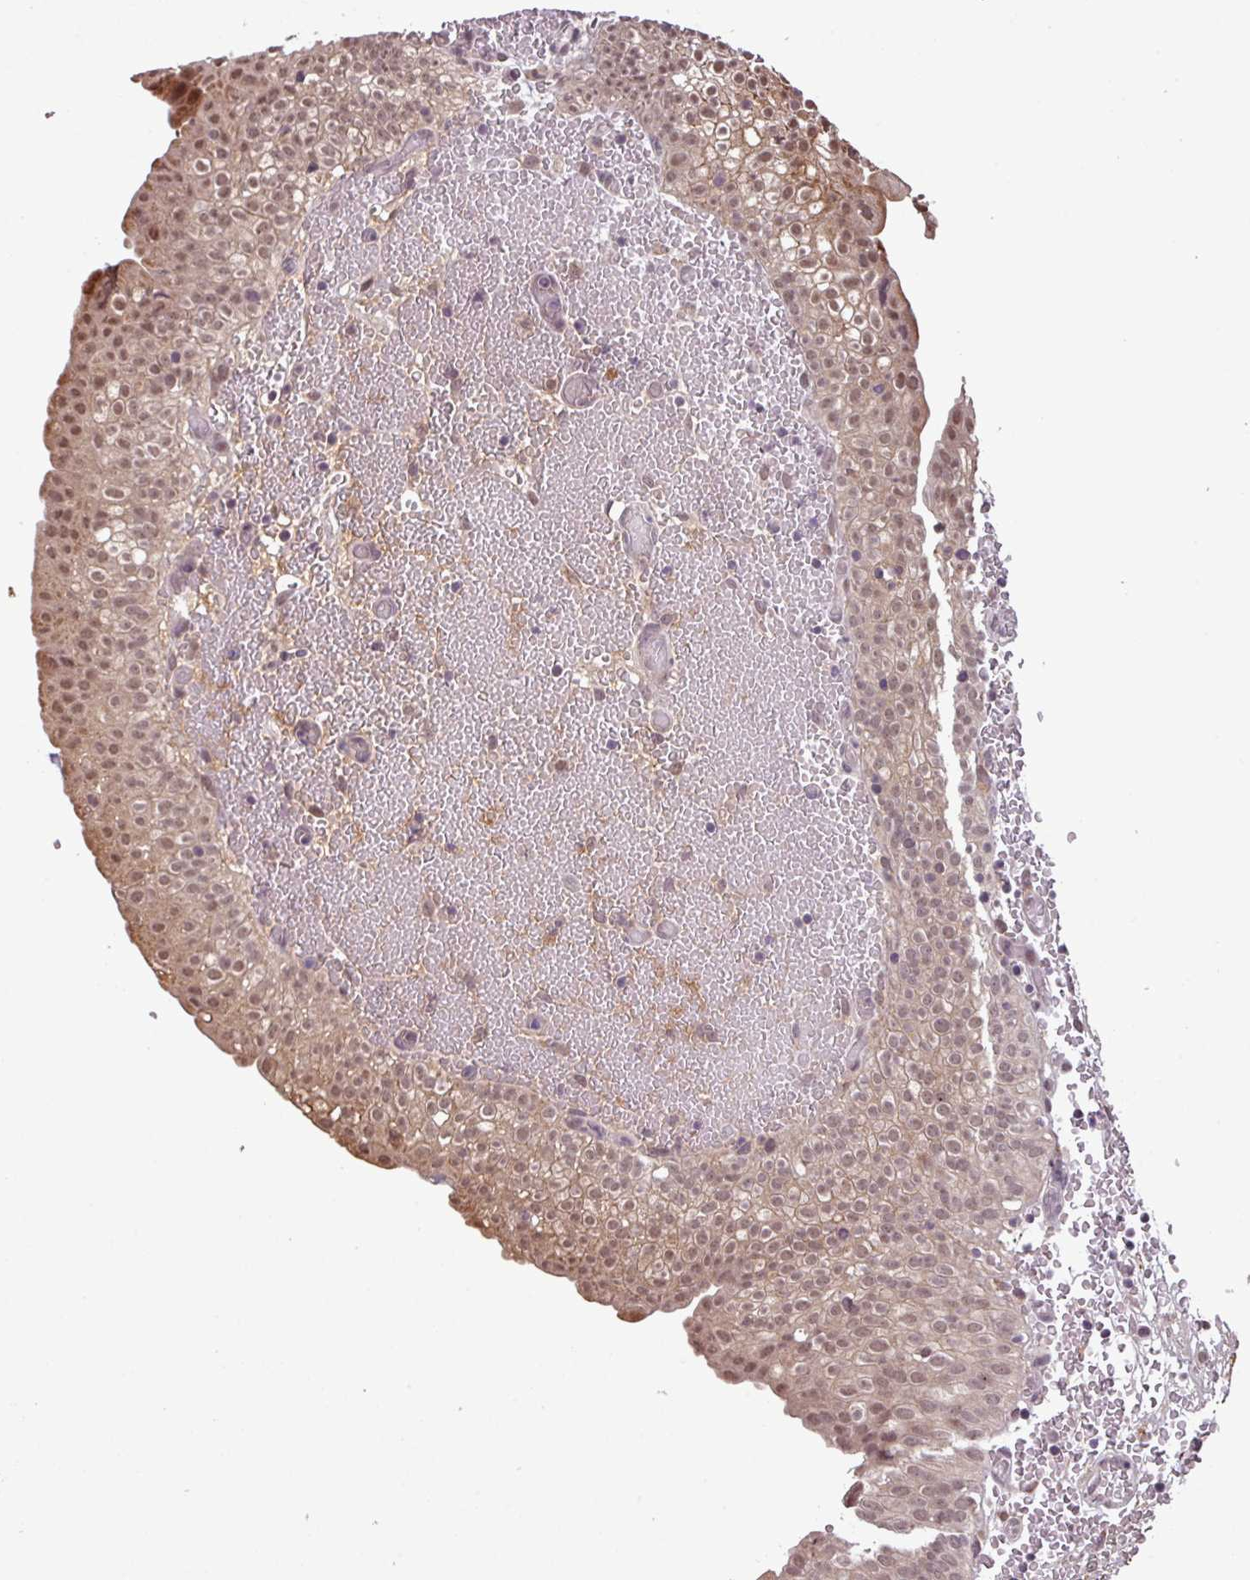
{"staining": {"intensity": "moderate", "quantity": "25%-75%", "location": "nuclear"}, "tissue": "urinary bladder", "cell_type": "Urothelial cells", "image_type": "normal", "snomed": [{"axis": "morphology", "description": "Normal tissue, NOS"}, {"axis": "topography", "description": "Urinary bladder"}], "caption": "Immunohistochemical staining of benign urinary bladder demonstrates moderate nuclear protein expression in approximately 25%-75% of urothelial cells.", "gene": "NOB1", "patient": {"sex": "male", "age": 55}}